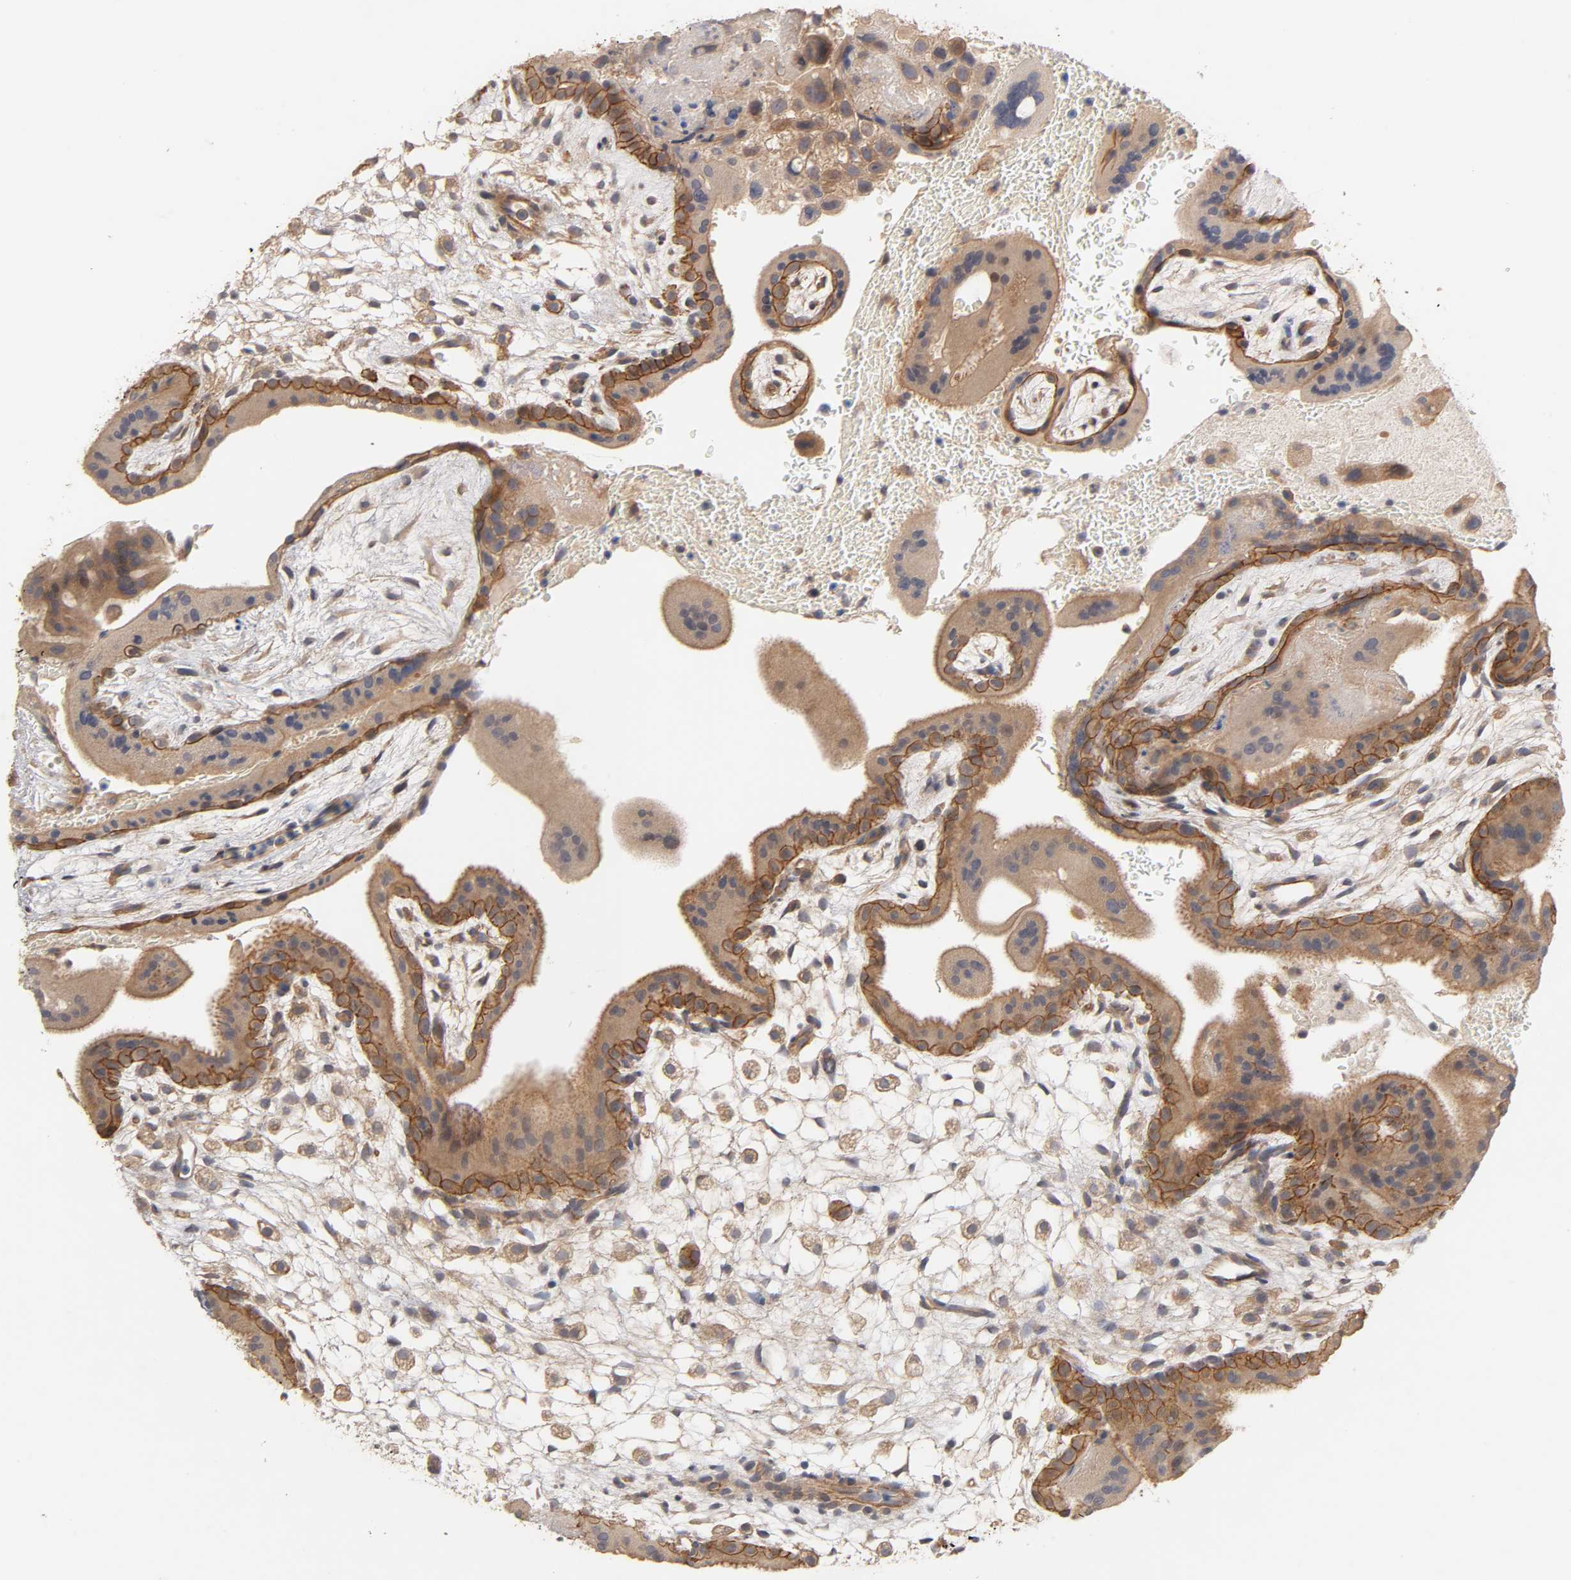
{"staining": {"intensity": "moderate", "quantity": ">75%", "location": "cytoplasmic/membranous"}, "tissue": "placenta", "cell_type": "Decidual cells", "image_type": "normal", "snomed": [{"axis": "morphology", "description": "Normal tissue, NOS"}, {"axis": "topography", "description": "Placenta"}], "caption": "An image of human placenta stained for a protein exhibits moderate cytoplasmic/membranous brown staining in decidual cells. (DAB (3,3'-diaminobenzidine) IHC with brightfield microscopy, high magnification).", "gene": "PDZD11", "patient": {"sex": "female", "age": 35}}